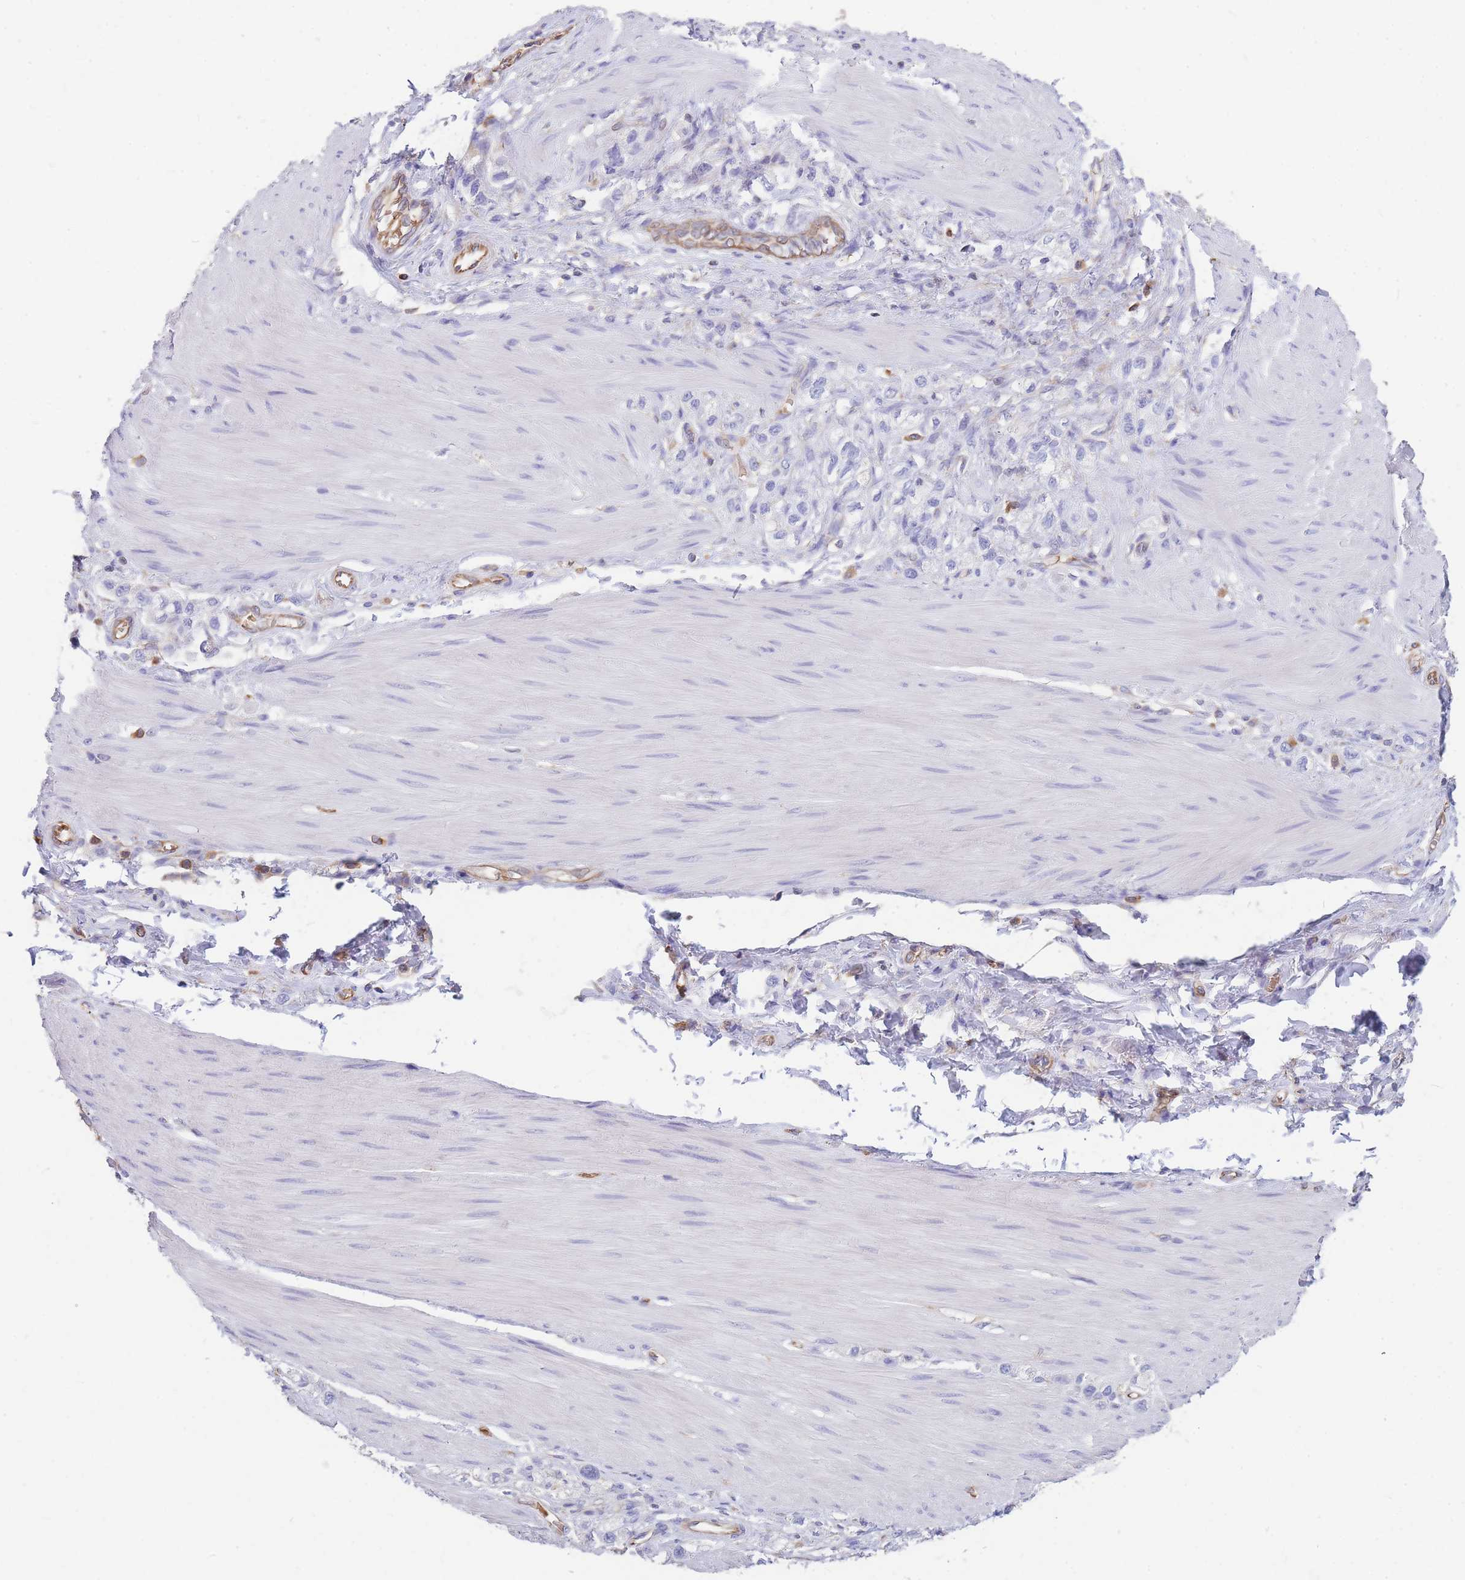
{"staining": {"intensity": "negative", "quantity": "none", "location": "none"}, "tissue": "stomach cancer", "cell_type": "Tumor cells", "image_type": "cancer", "snomed": [{"axis": "morphology", "description": "Adenocarcinoma, NOS"}, {"axis": "topography", "description": "Stomach"}], "caption": "Immunohistochemical staining of stomach cancer (adenocarcinoma) exhibits no significant positivity in tumor cells. Nuclei are stained in blue.", "gene": "ANKRD53", "patient": {"sex": "female", "age": 65}}